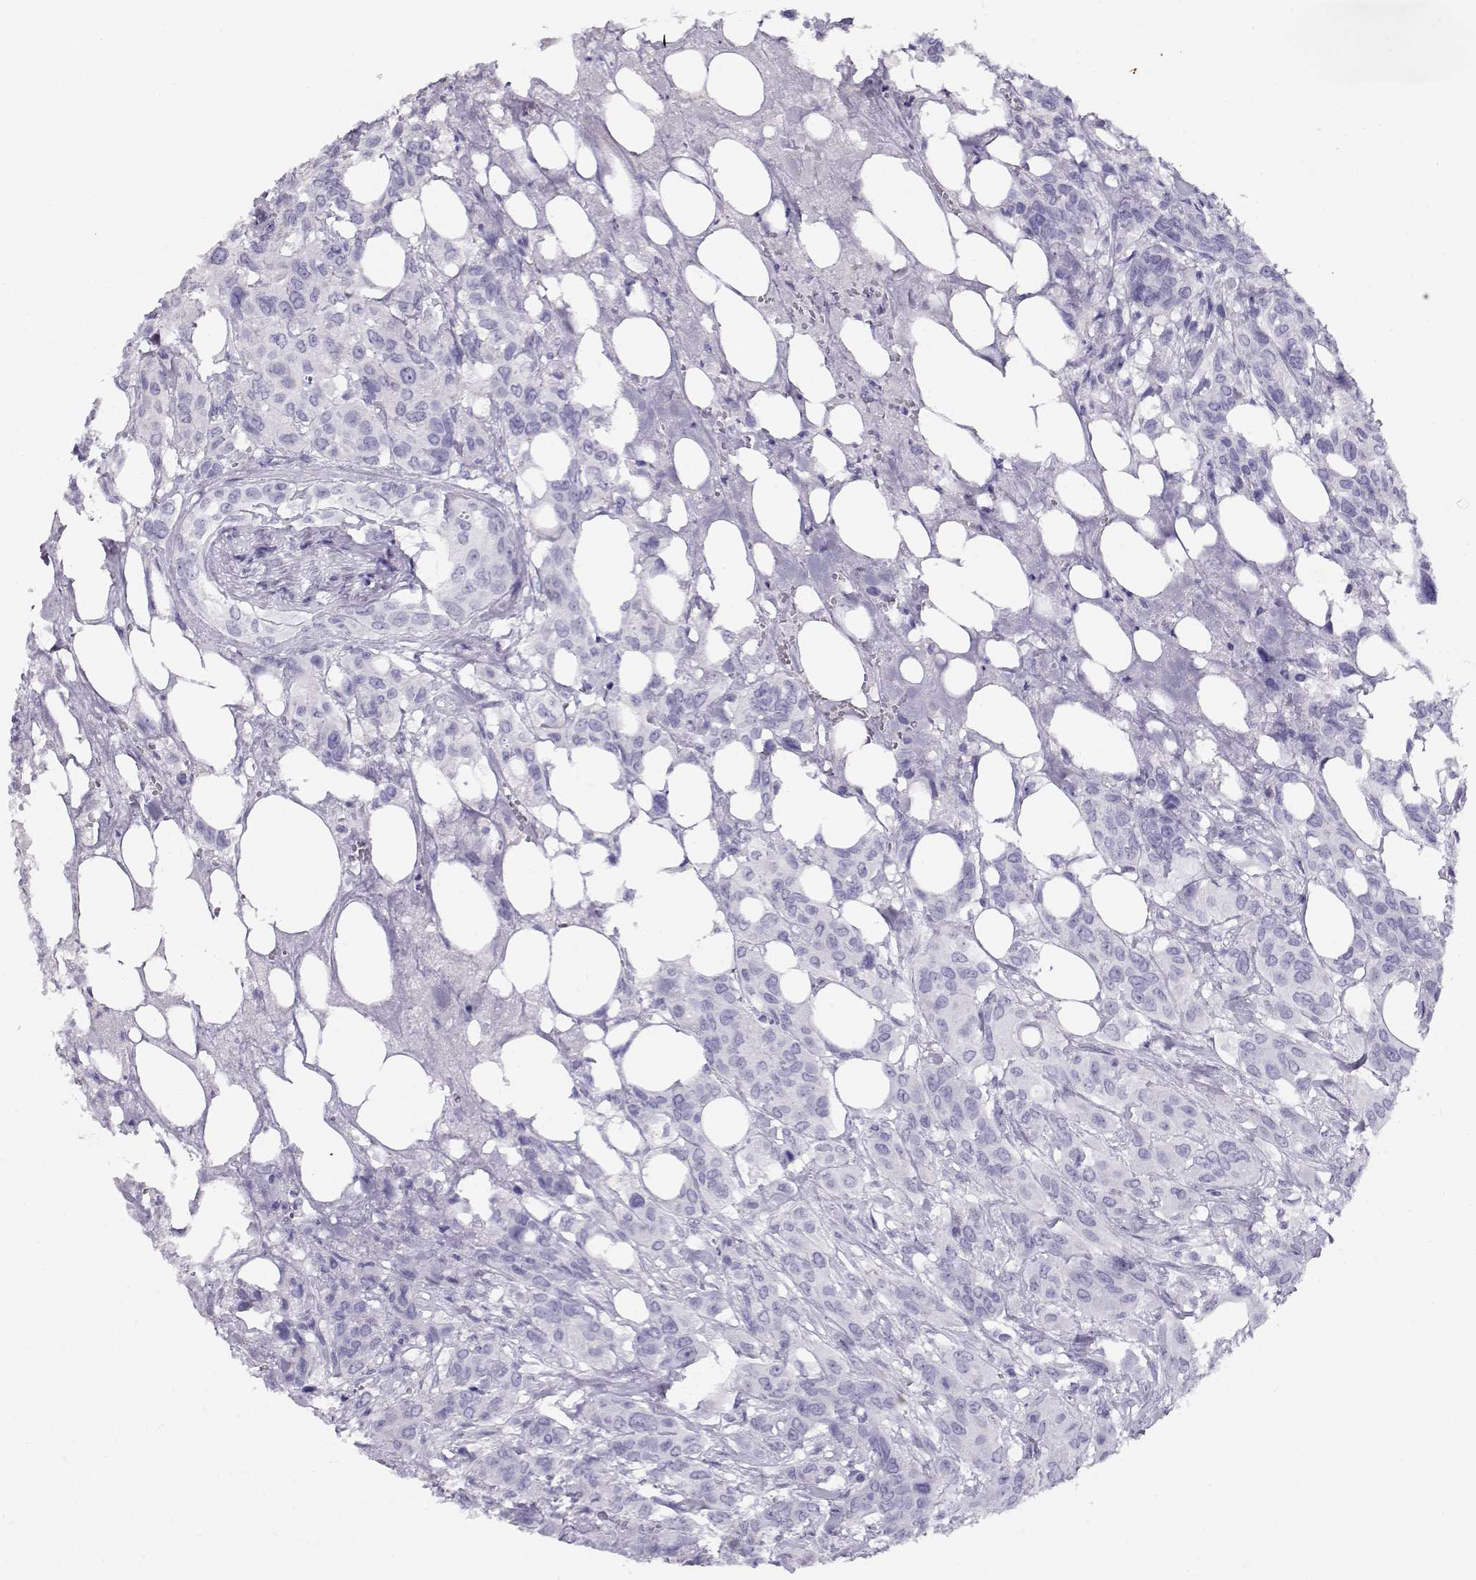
{"staining": {"intensity": "negative", "quantity": "none", "location": "none"}, "tissue": "urothelial cancer", "cell_type": "Tumor cells", "image_type": "cancer", "snomed": [{"axis": "morphology", "description": "Urothelial carcinoma, NOS"}, {"axis": "morphology", "description": "Urothelial carcinoma, High grade"}, {"axis": "topography", "description": "Urinary bladder"}], "caption": "DAB immunohistochemical staining of urothelial cancer exhibits no significant expression in tumor cells.", "gene": "CRX", "patient": {"sex": "male", "age": 63}}